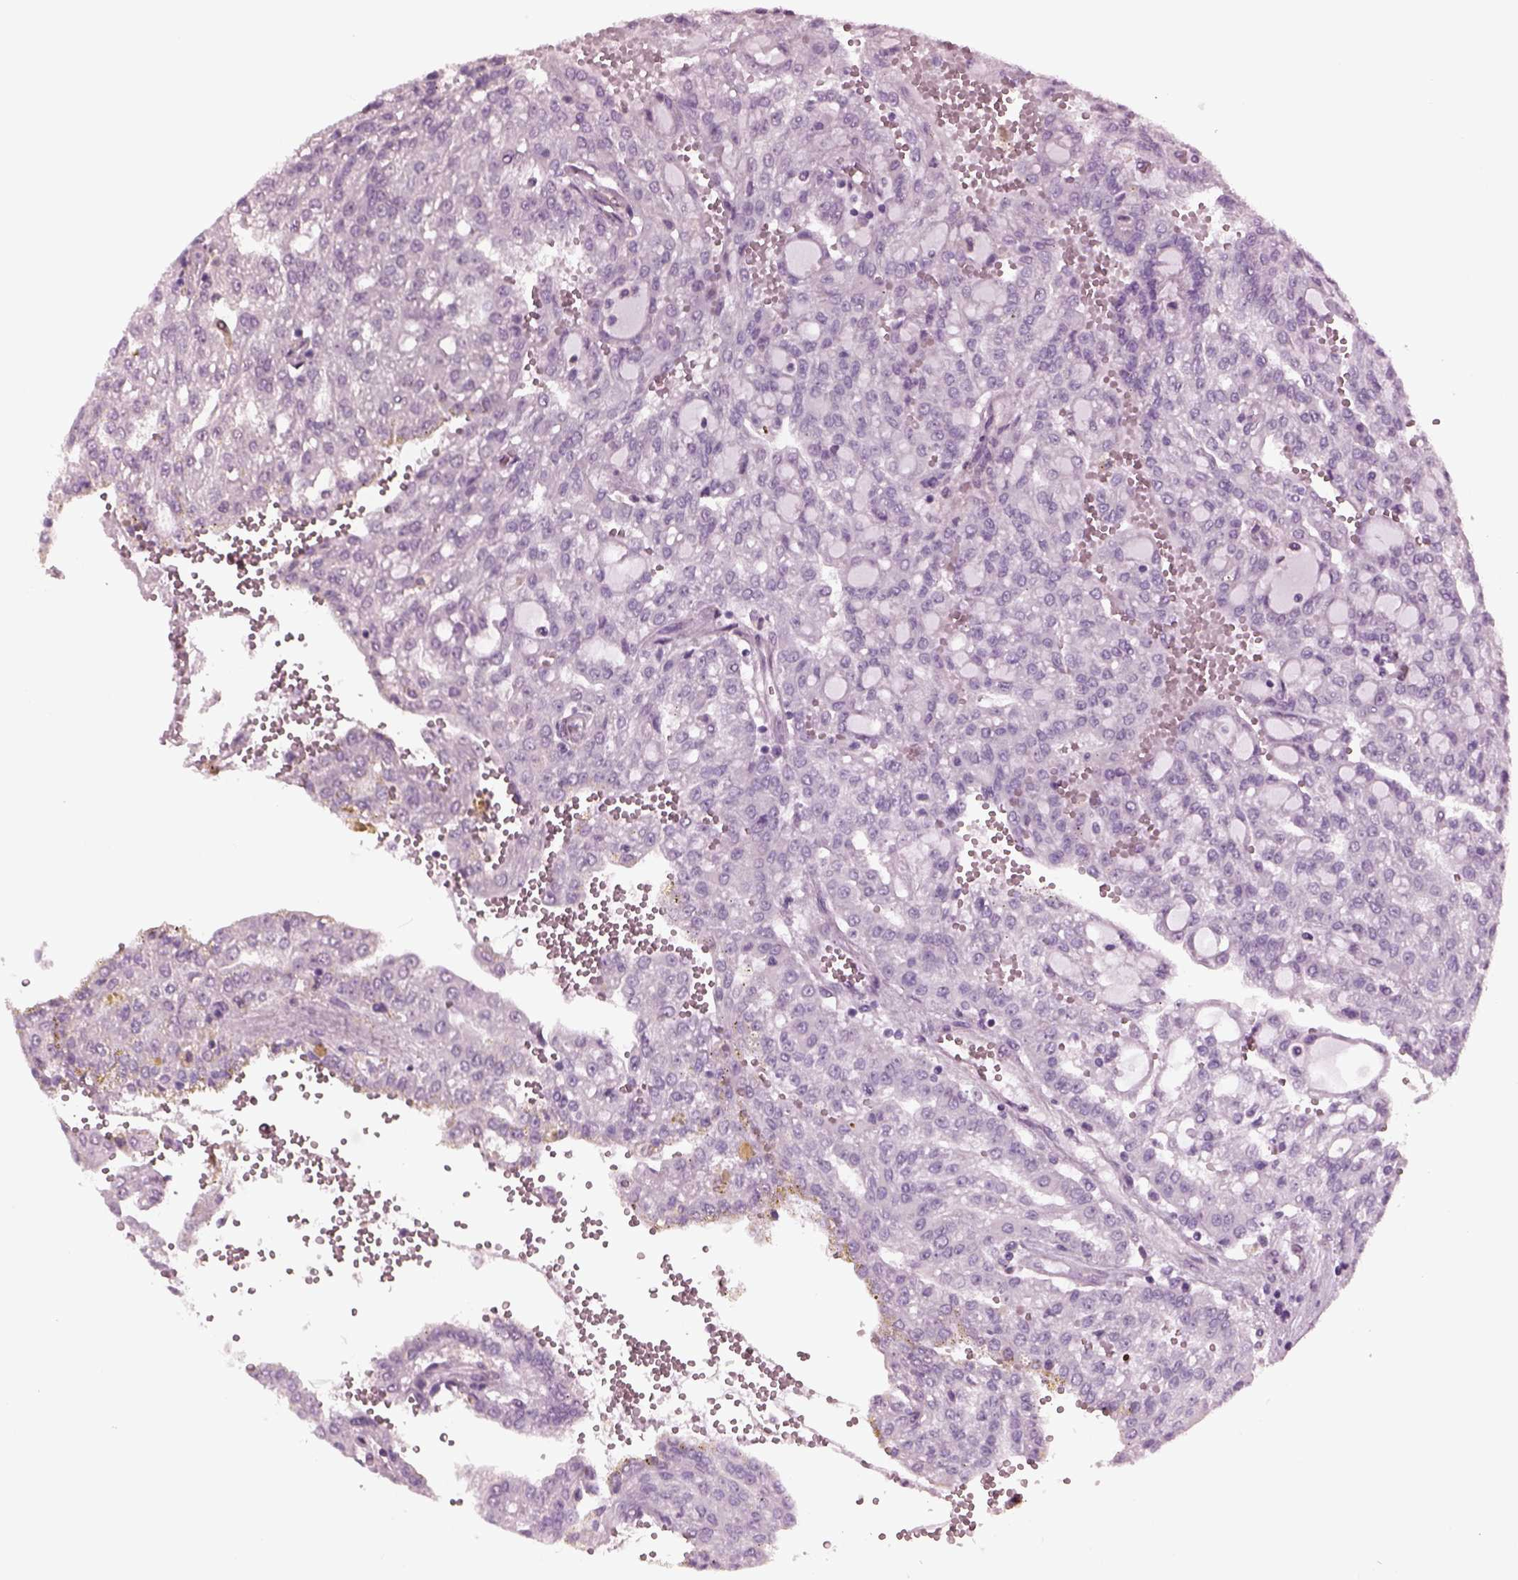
{"staining": {"intensity": "negative", "quantity": "none", "location": "none"}, "tissue": "renal cancer", "cell_type": "Tumor cells", "image_type": "cancer", "snomed": [{"axis": "morphology", "description": "Adenocarcinoma, NOS"}, {"axis": "topography", "description": "Kidney"}], "caption": "DAB (3,3'-diaminobenzidine) immunohistochemical staining of human adenocarcinoma (renal) reveals no significant positivity in tumor cells. (DAB (3,3'-diaminobenzidine) immunohistochemistry (IHC) visualized using brightfield microscopy, high magnification).", "gene": "TPPP2", "patient": {"sex": "male", "age": 63}}